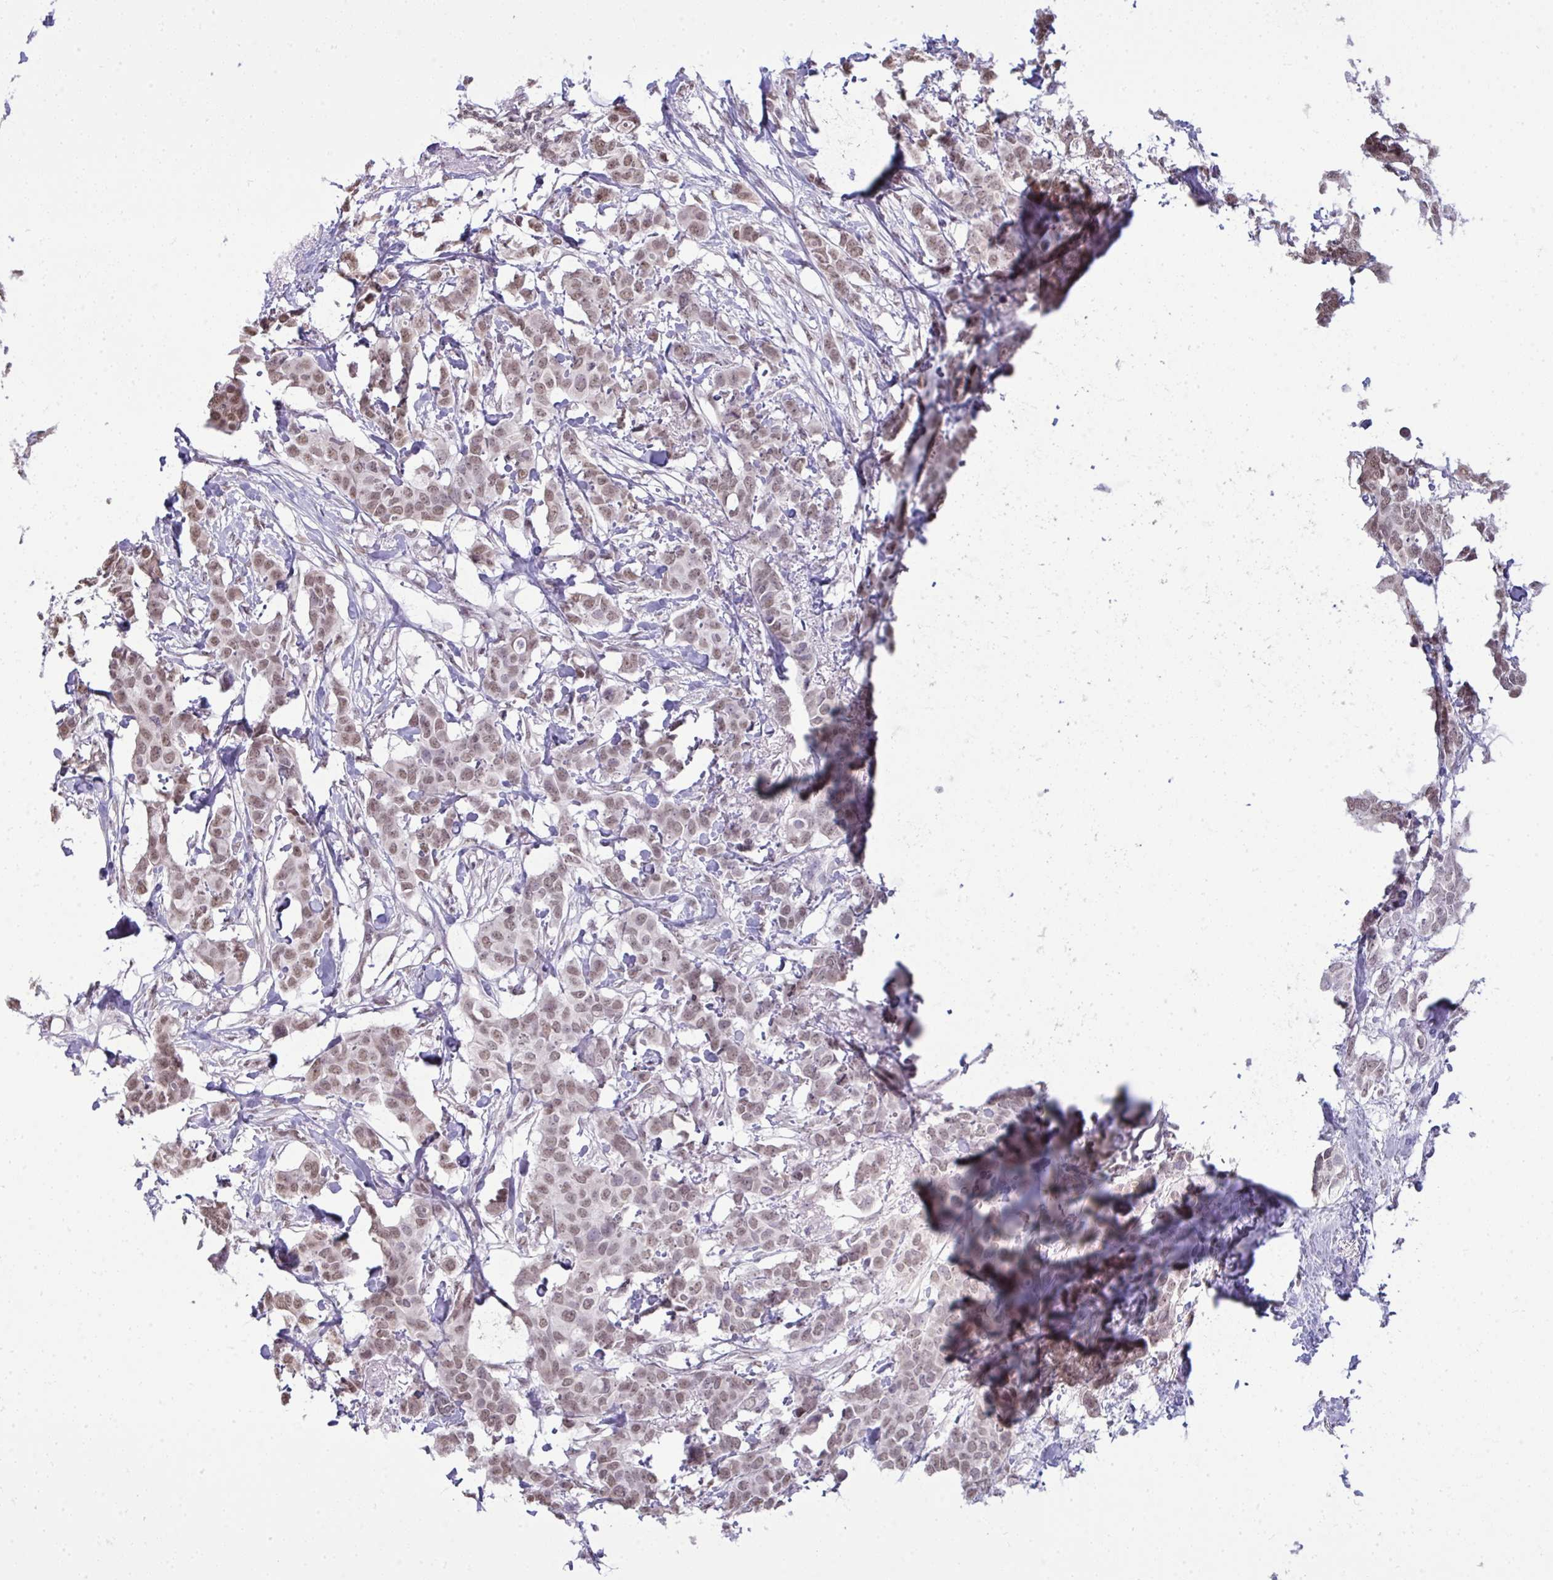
{"staining": {"intensity": "moderate", "quantity": ">75%", "location": "nuclear"}, "tissue": "breast cancer", "cell_type": "Tumor cells", "image_type": "cancer", "snomed": [{"axis": "morphology", "description": "Duct carcinoma"}, {"axis": "topography", "description": "Breast"}], "caption": "A micrograph showing moderate nuclear expression in about >75% of tumor cells in breast cancer (infiltrating ductal carcinoma), as visualized by brown immunohistochemical staining.", "gene": "NPPA", "patient": {"sex": "female", "age": 62}}